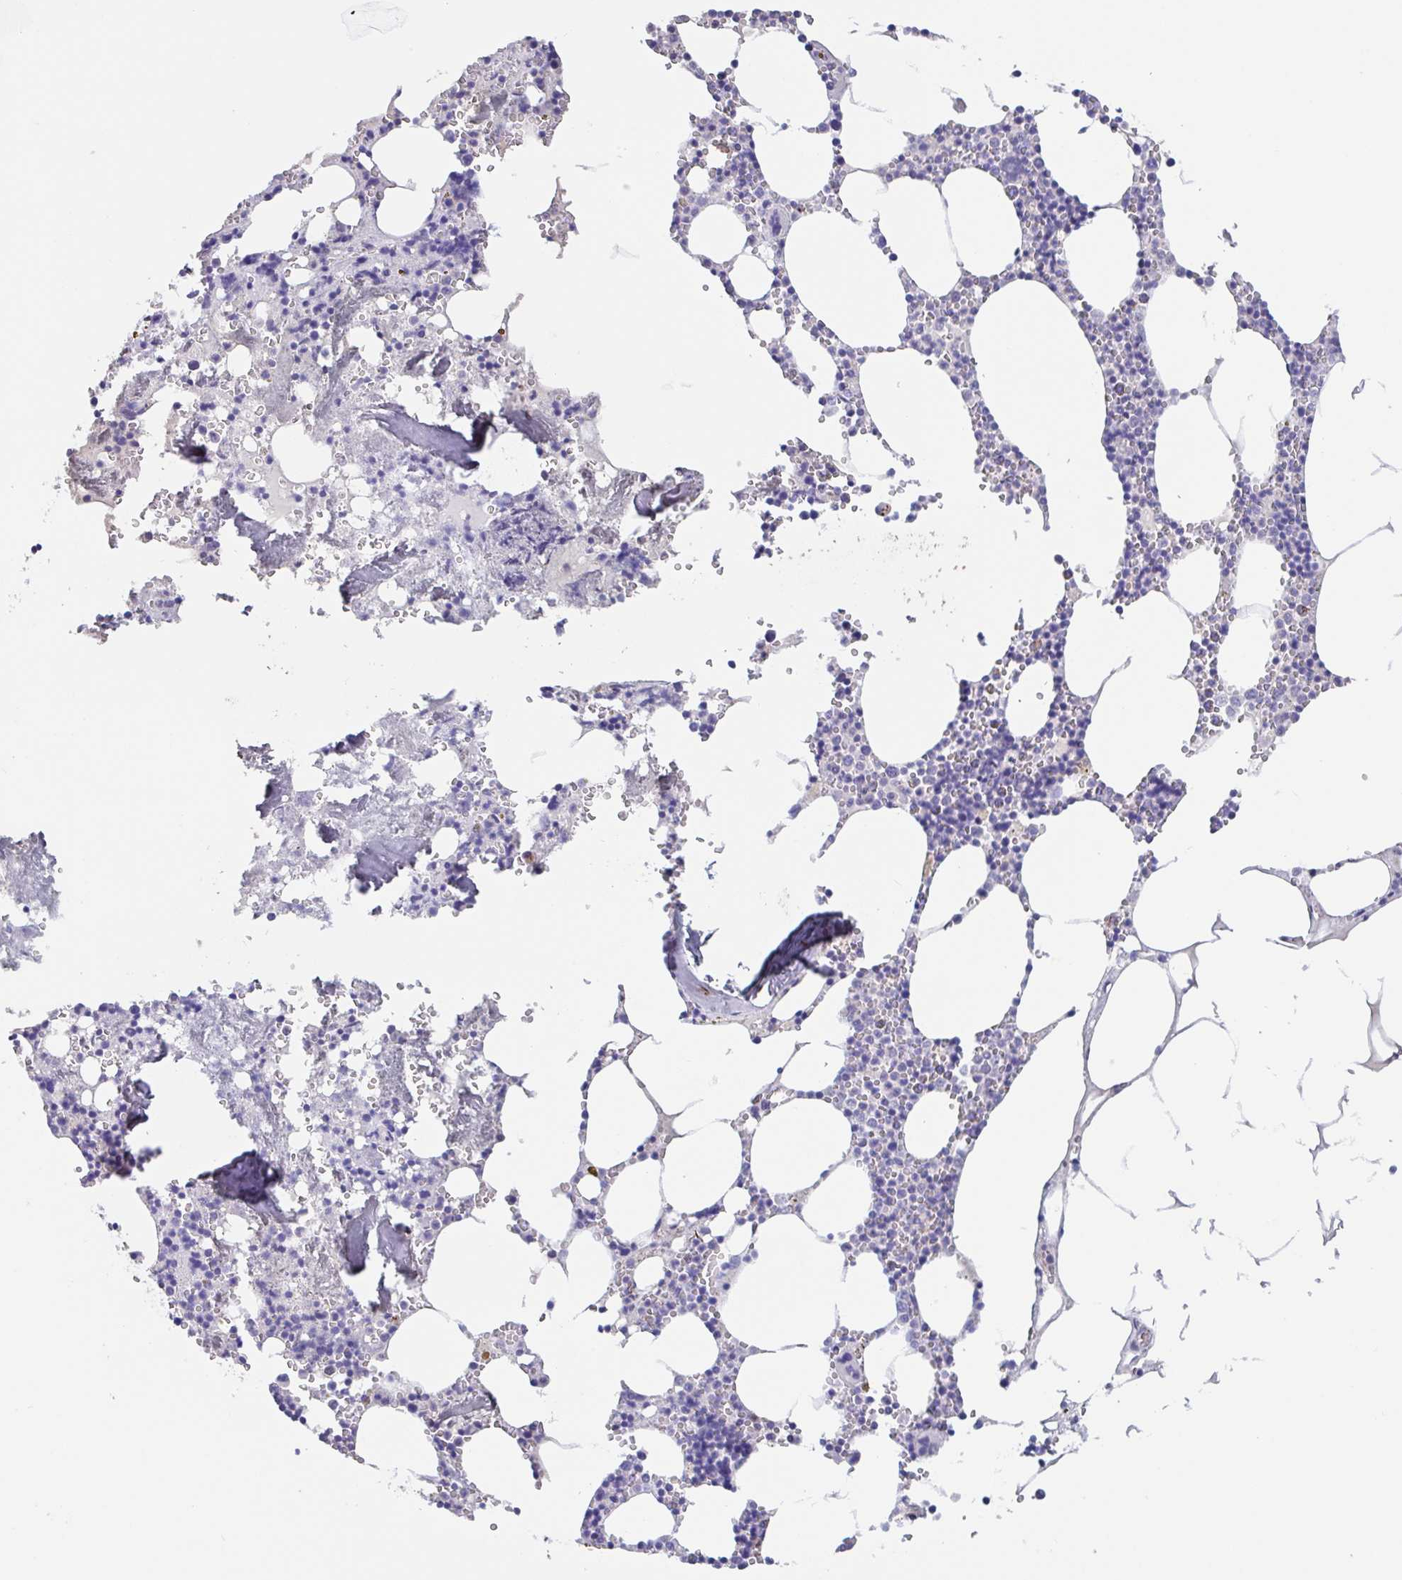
{"staining": {"intensity": "strong", "quantity": "<25%", "location": "cytoplasmic/membranous"}, "tissue": "bone marrow", "cell_type": "Hematopoietic cells", "image_type": "normal", "snomed": [{"axis": "morphology", "description": "Normal tissue, NOS"}, {"axis": "topography", "description": "Bone marrow"}], "caption": "Hematopoietic cells exhibit medium levels of strong cytoplasmic/membranous staining in about <25% of cells in benign human bone marrow. (DAB (3,3'-diaminobenzidine) = brown stain, brightfield microscopy at high magnification).", "gene": "PROSER3", "patient": {"sex": "male", "age": 54}}